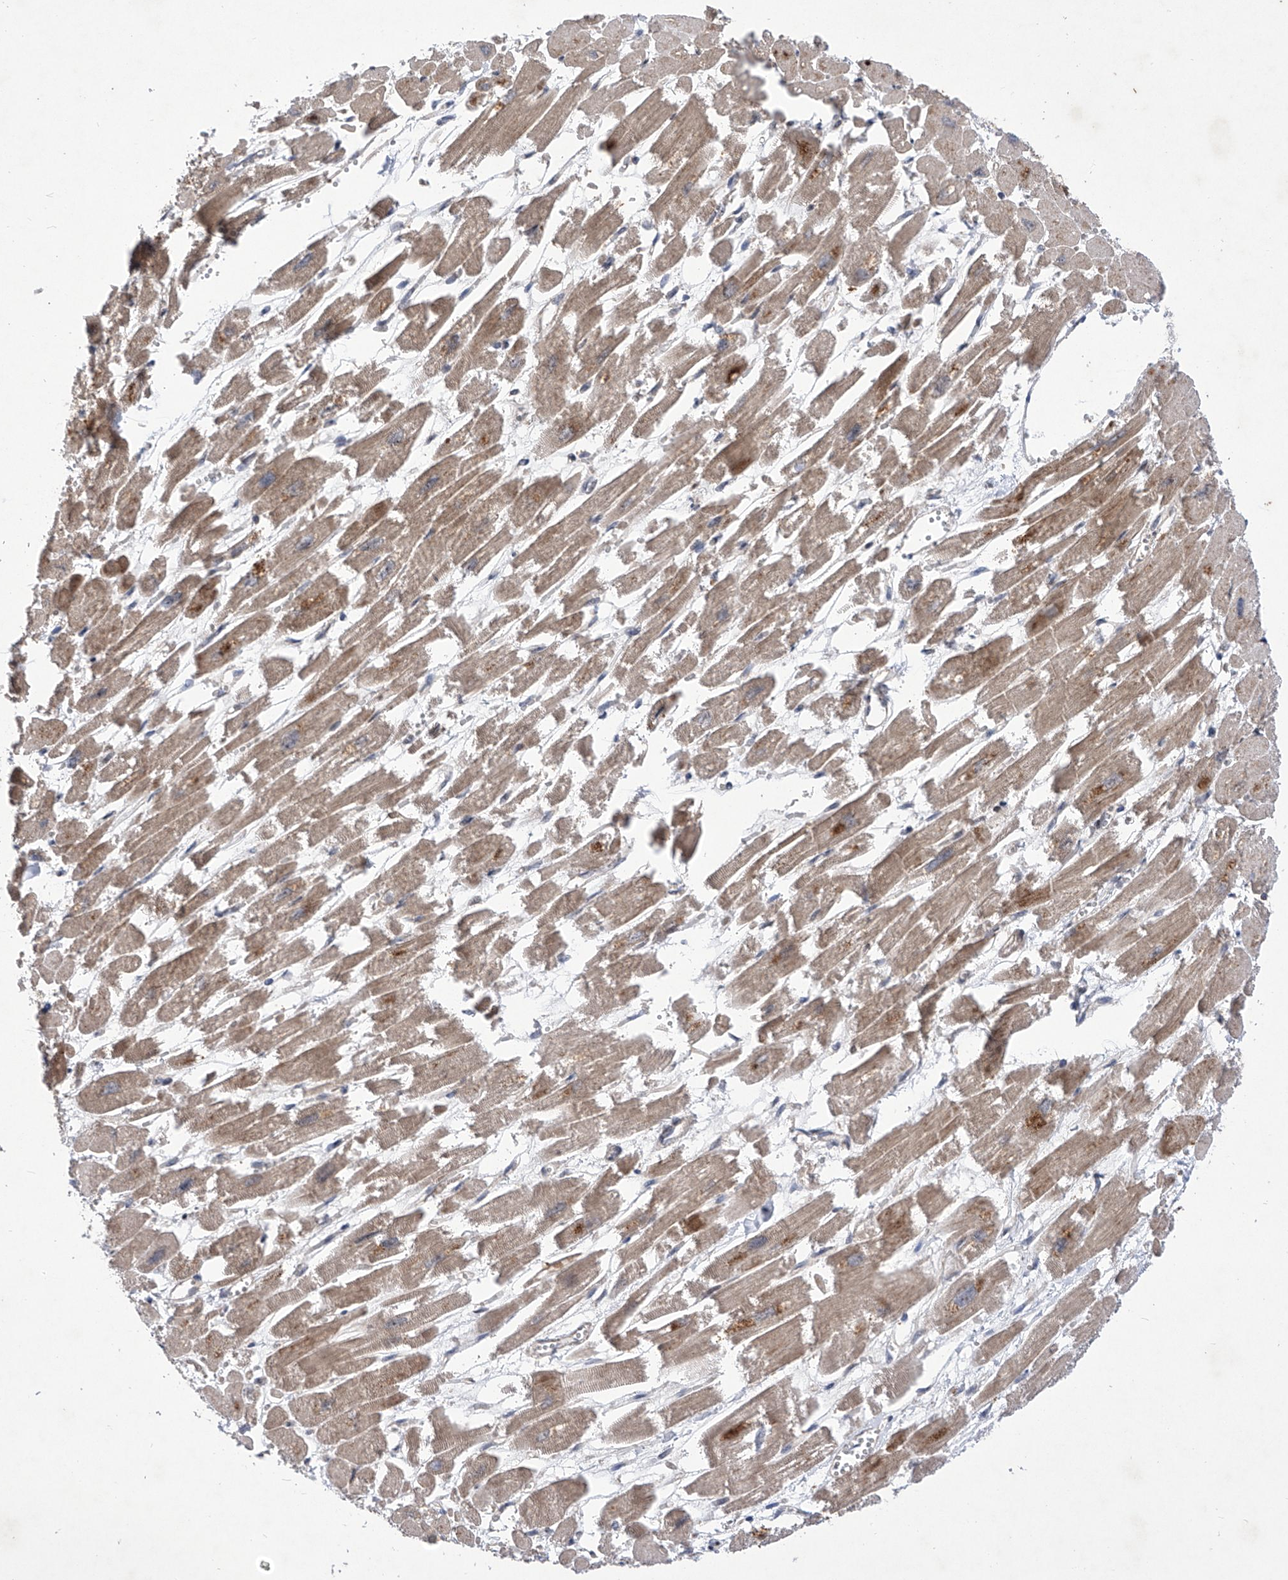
{"staining": {"intensity": "strong", "quantity": ">75%", "location": "cytoplasmic/membranous"}, "tissue": "heart muscle", "cell_type": "Cardiomyocytes", "image_type": "normal", "snomed": [{"axis": "morphology", "description": "Normal tissue, NOS"}, {"axis": "topography", "description": "Heart"}], "caption": "IHC (DAB) staining of unremarkable human heart muscle displays strong cytoplasmic/membranous protein staining in approximately >75% of cardiomyocytes. (DAB IHC, brown staining for protein, blue staining for nuclei).", "gene": "KIFC2", "patient": {"sex": "male", "age": 54}}